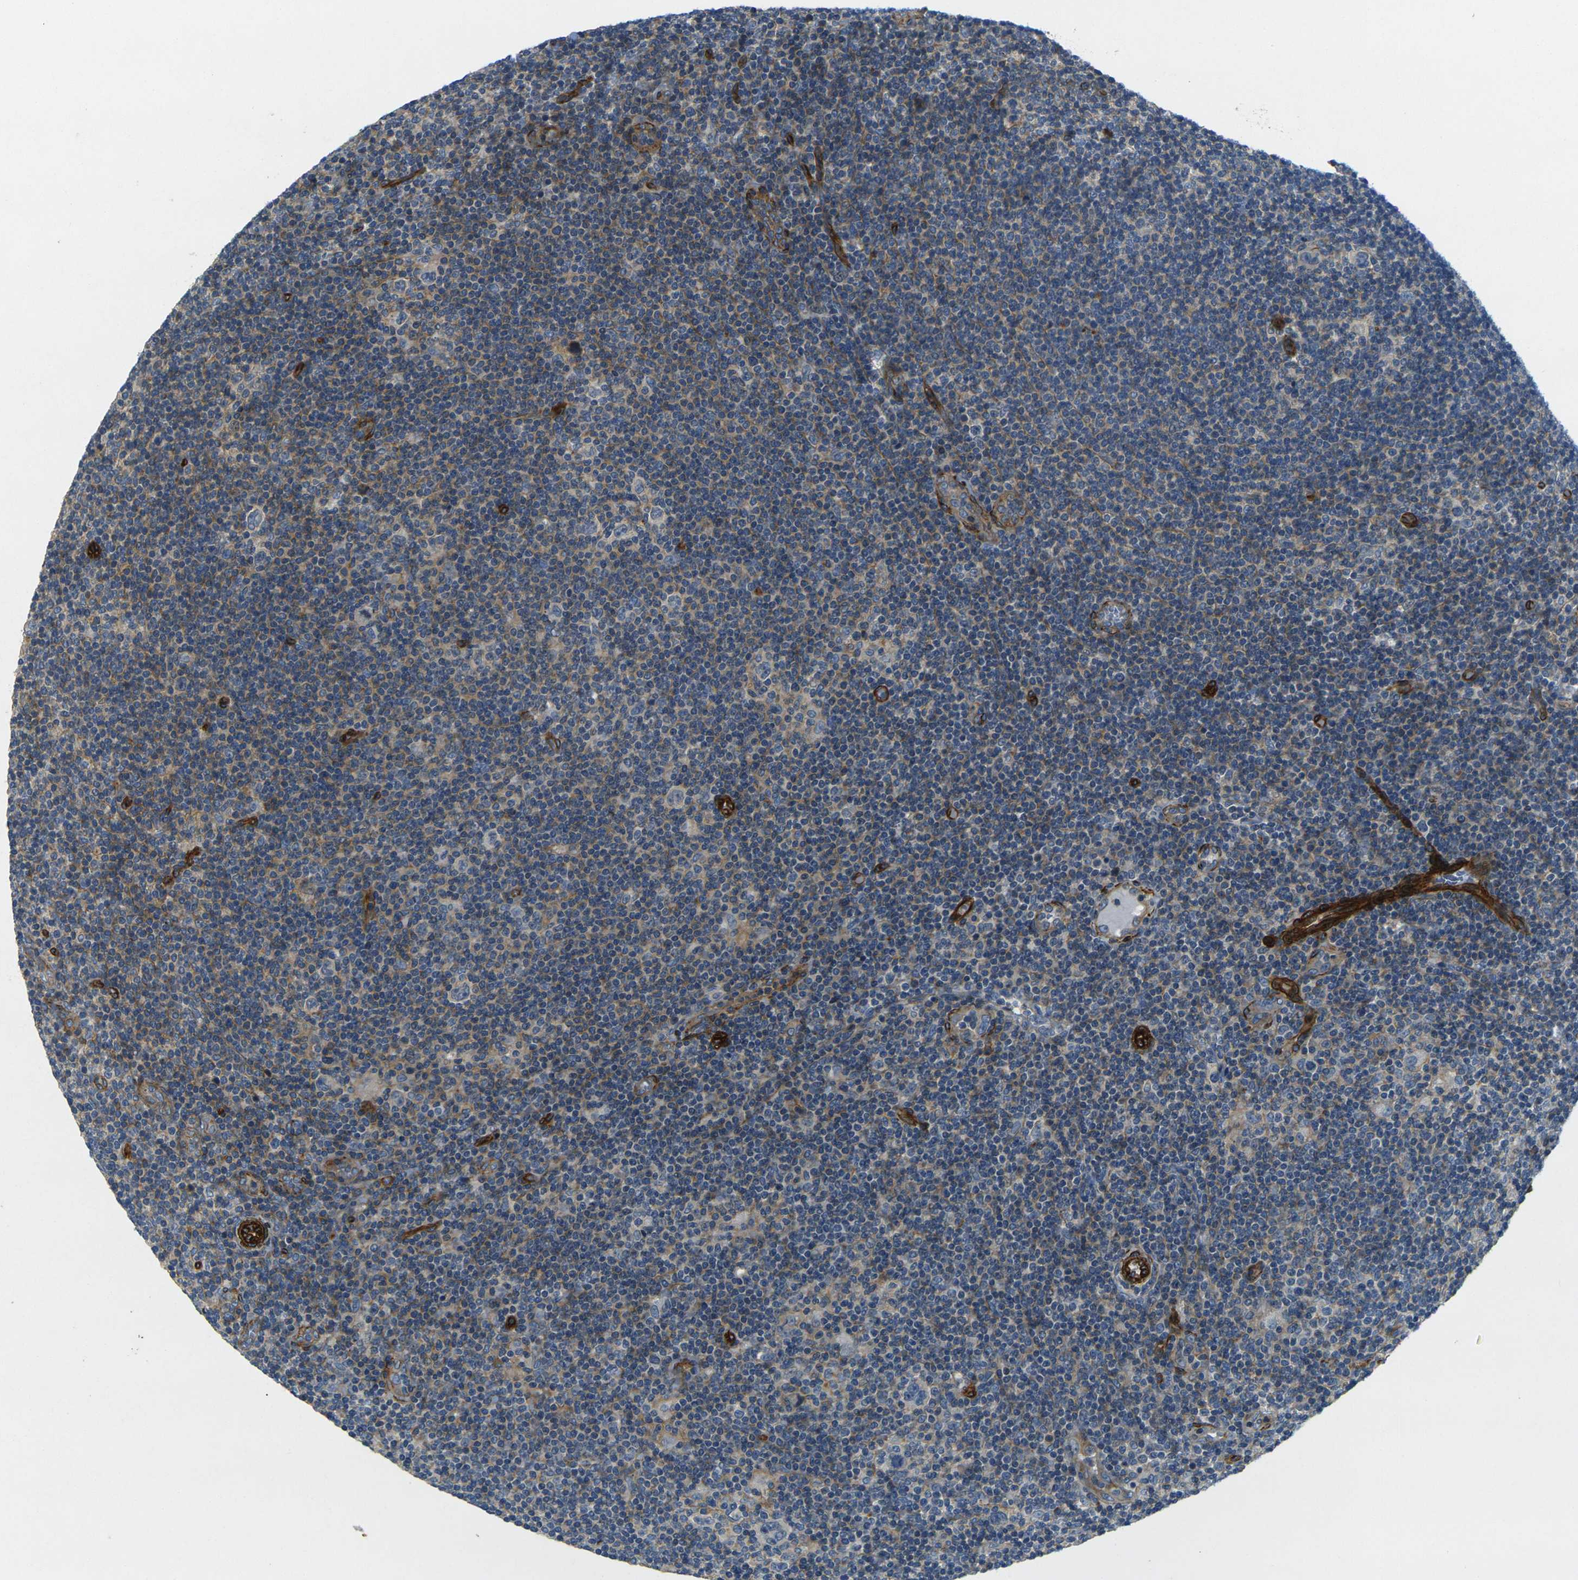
{"staining": {"intensity": "negative", "quantity": "none", "location": "none"}, "tissue": "lymphoma", "cell_type": "Tumor cells", "image_type": "cancer", "snomed": [{"axis": "morphology", "description": "Hodgkin's disease, NOS"}, {"axis": "topography", "description": "Lymph node"}], "caption": "A histopathology image of human Hodgkin's disease is negative for staining in tumor cells. The staining was performed using DAB (3,3'-diaminobenzidine) to visualize the protein expression in brown, while the nuclei were stained in blue with hematoxylin (Magnification: 20x).", "gene": "EPHA7", "patient": {"sex": "female", "age": 57}}